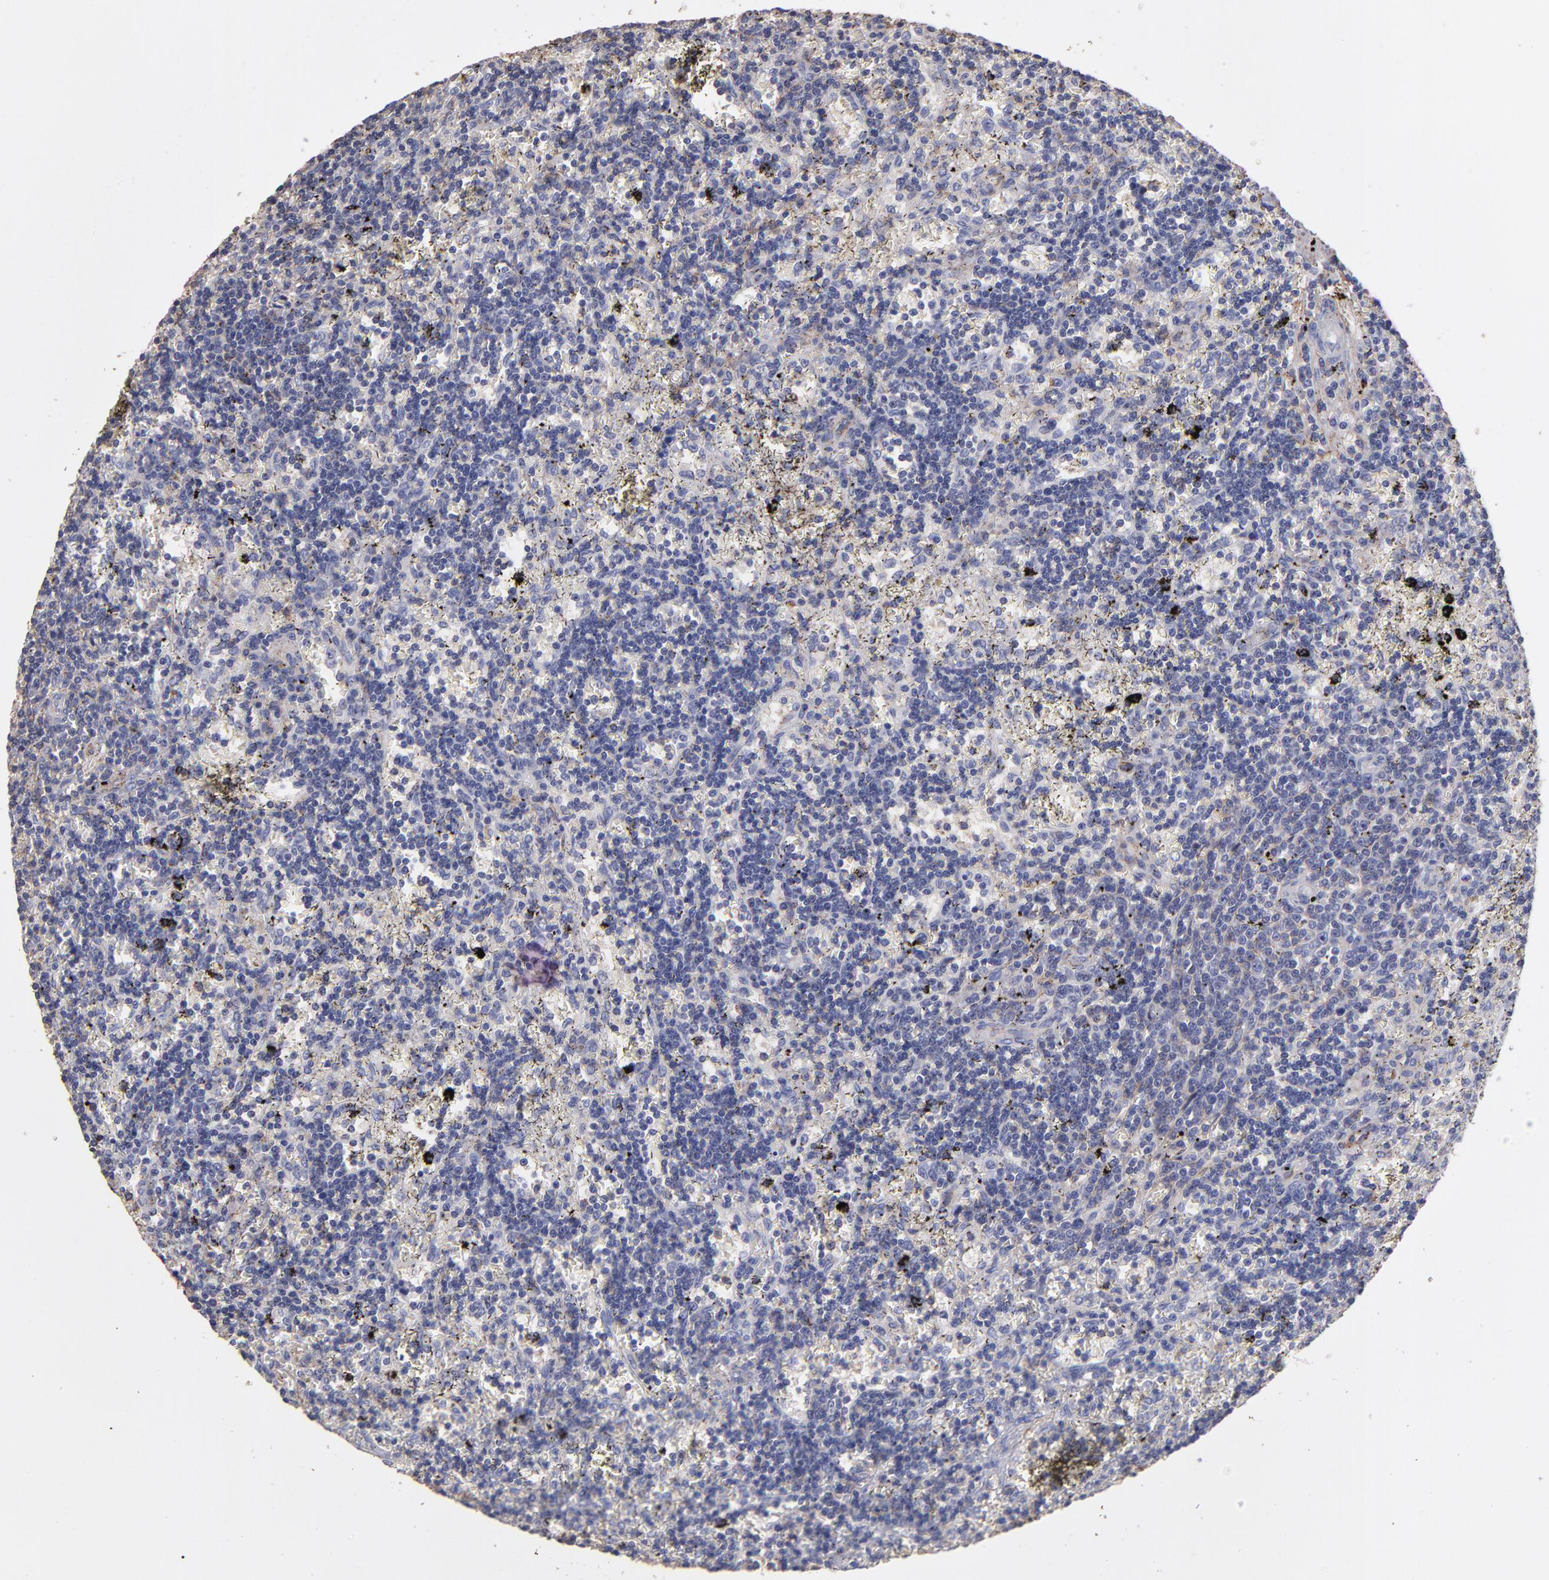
{"staining": {"intensity": "negative", "quantity": "none", "location": "none"}, "tissue": "lymphoma", "cell_type": "Tumor cells", "image_type": "cancer", "snomed": [{"axis": "morphology", "description": "Malignant lymphoma, non-Hodgkin's type, Low grade"}, {"axis": "topography", "description": "Spleen"}], "caption": "Immunohistochemistry photomicrograph of human lymphoma stained for a protein (brown), which displays no expression in tumor cells.", "gene": "ABCB1", "patient": {"sex": "male", "age": 60}}